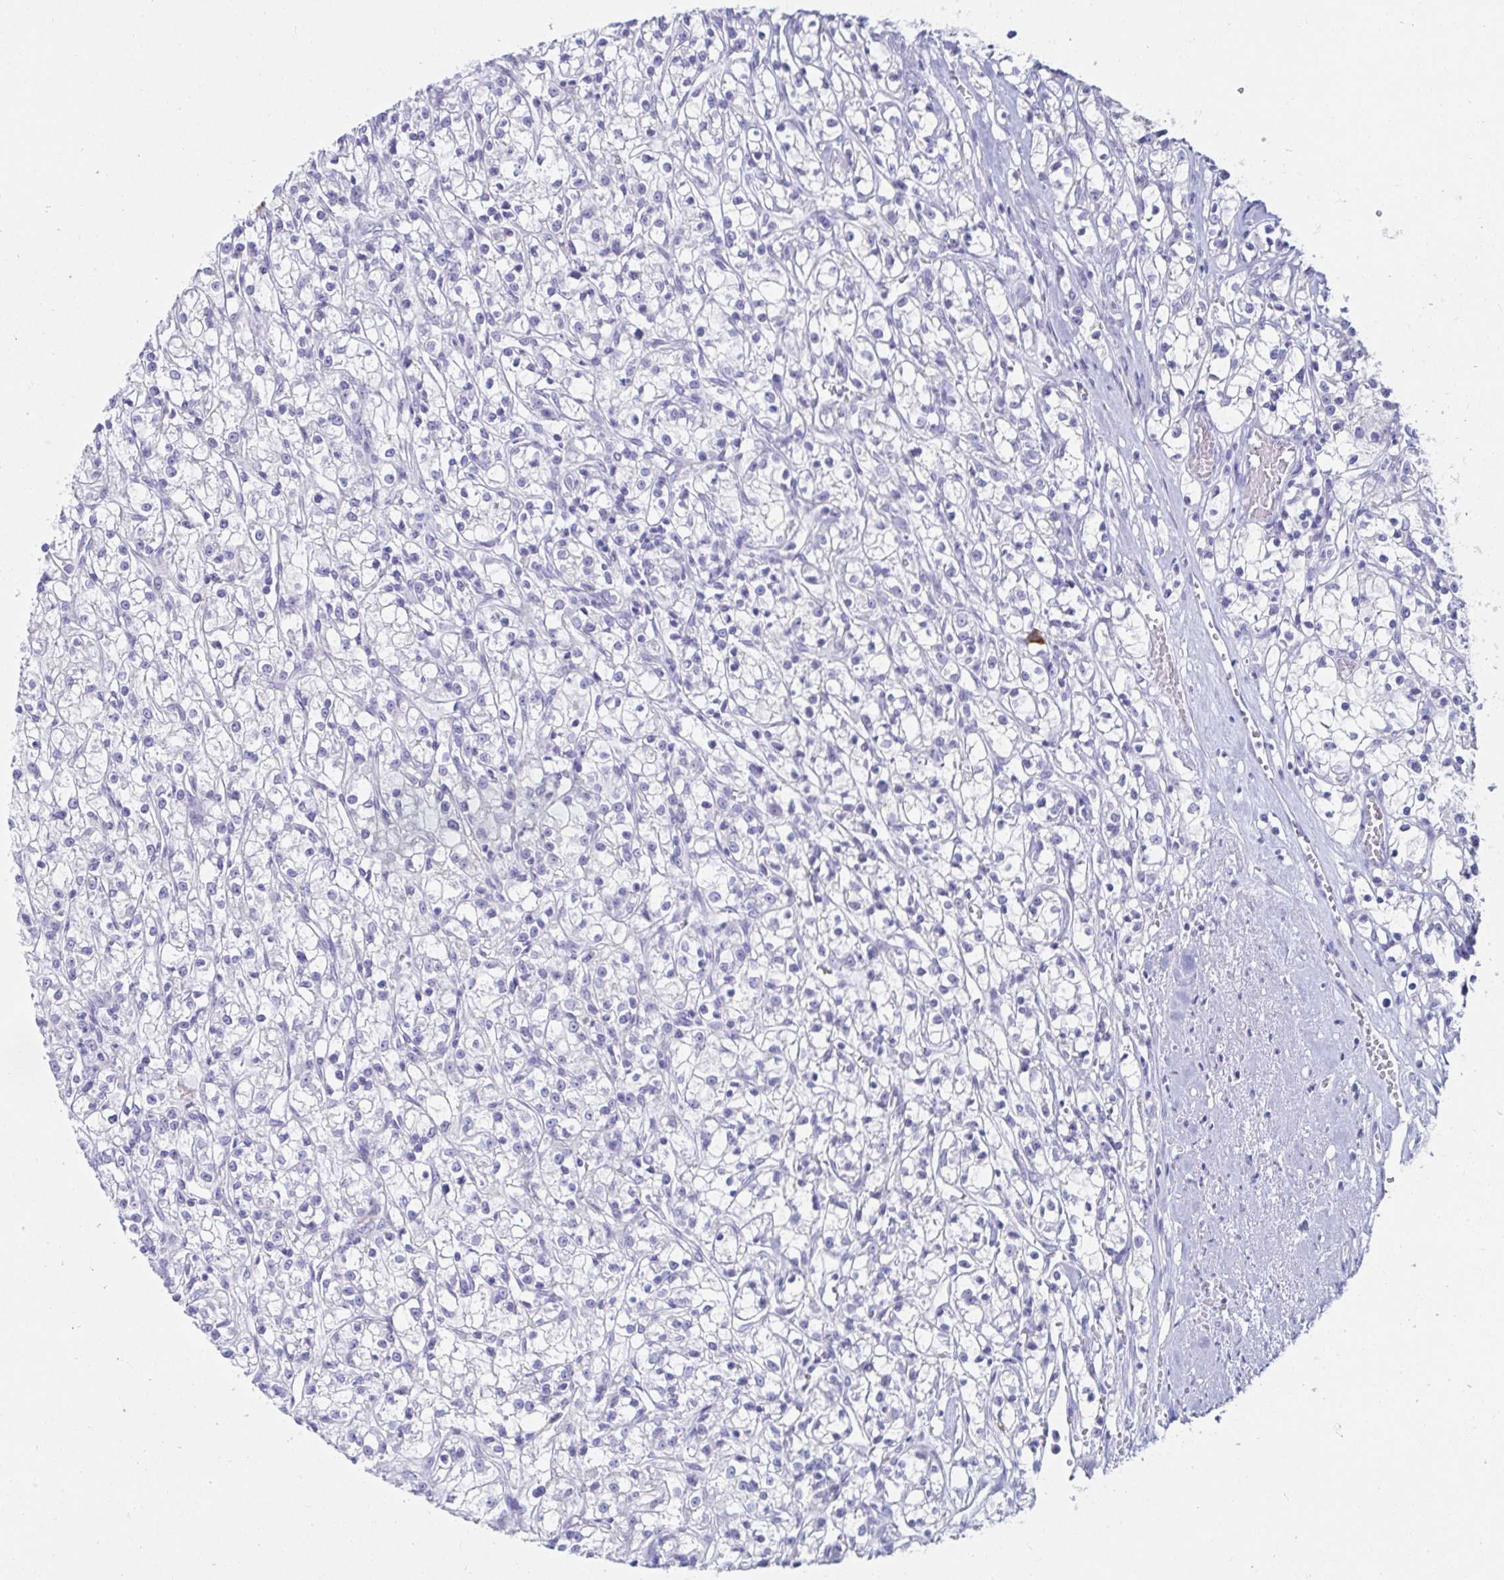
{"staining": {"intensity": "negative", "quantity": "none", "location": "none"}, "tissue": "renal cancer", "cell_type": "Tumor cells", "image_type": "cancer", "snomed": [{"axis": "morphology", "description": "Adenocarcinoma, NOS"}, {"axis": "topography", "description": "Kidney"}], "caption": "Adenocarcinoma (renal) was stained to show a protein in brown. There is no significant expression in tumor cells. (Brightfield microscopy of DAB IHC at high magnification).", "gene": "C4orf17", "patient": {"sex": "female", "age": 59}}